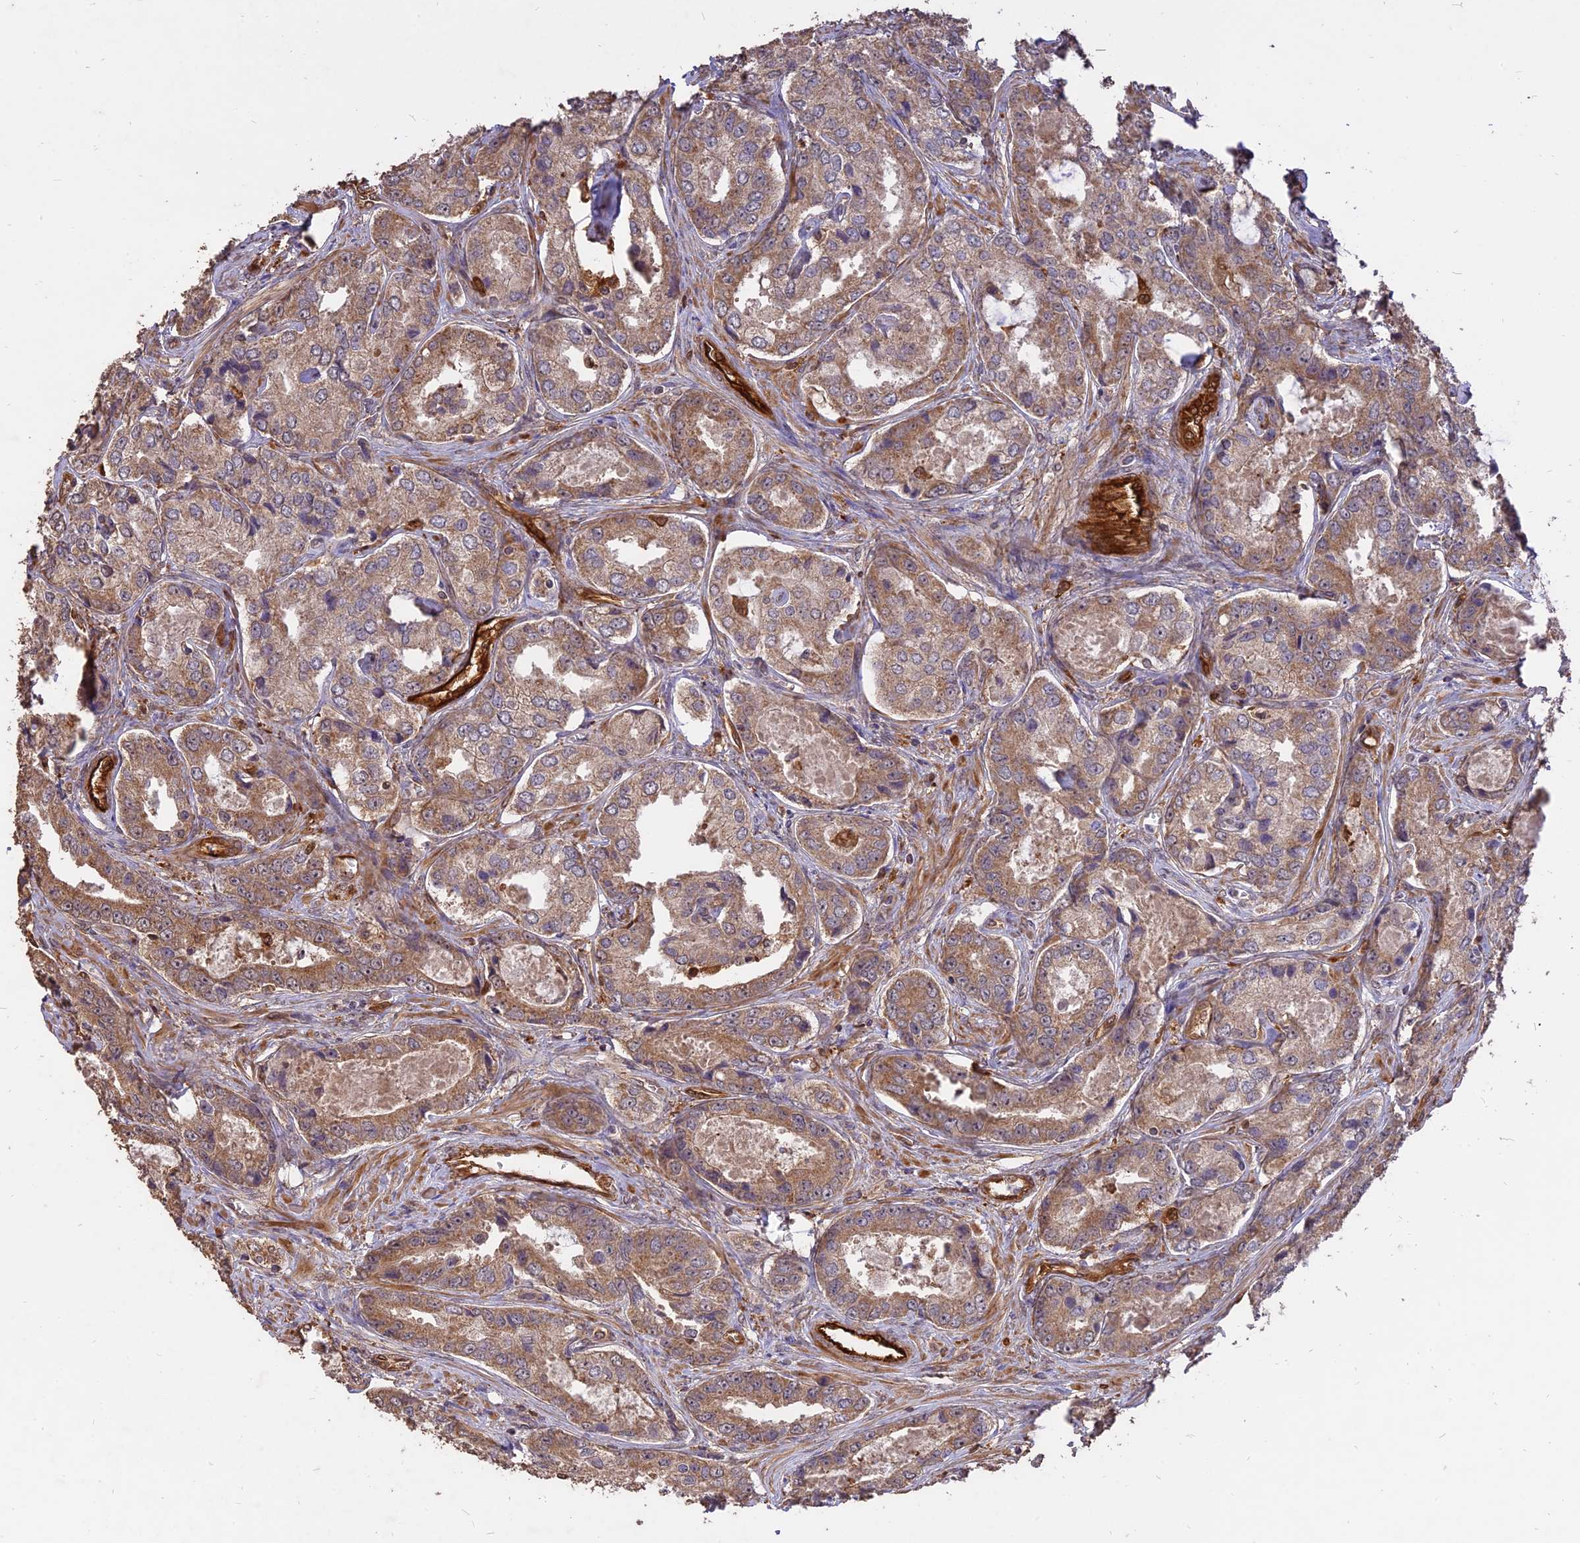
{"staining": {"intensity": "moderate", "quantity": ">75%", "location": "cytoplasmic/membranous"}, "tissue": "prostate cancer", "cell_type": "Tumor cells", "image_type": "cancer", "snomed": [{"axis": "morphology", "description": "Adenocarcinoma, Low grade"}, {"axis": "topography", "description": "Prostate"}], "caption": "Protein expression analysis of human prostate cancer reveals moderate cytoplasmic/membranous staining in approximately >75% of tumor cells.", "gene": "SAC3D1", "patient": {"sex": "male", "age": 68}}